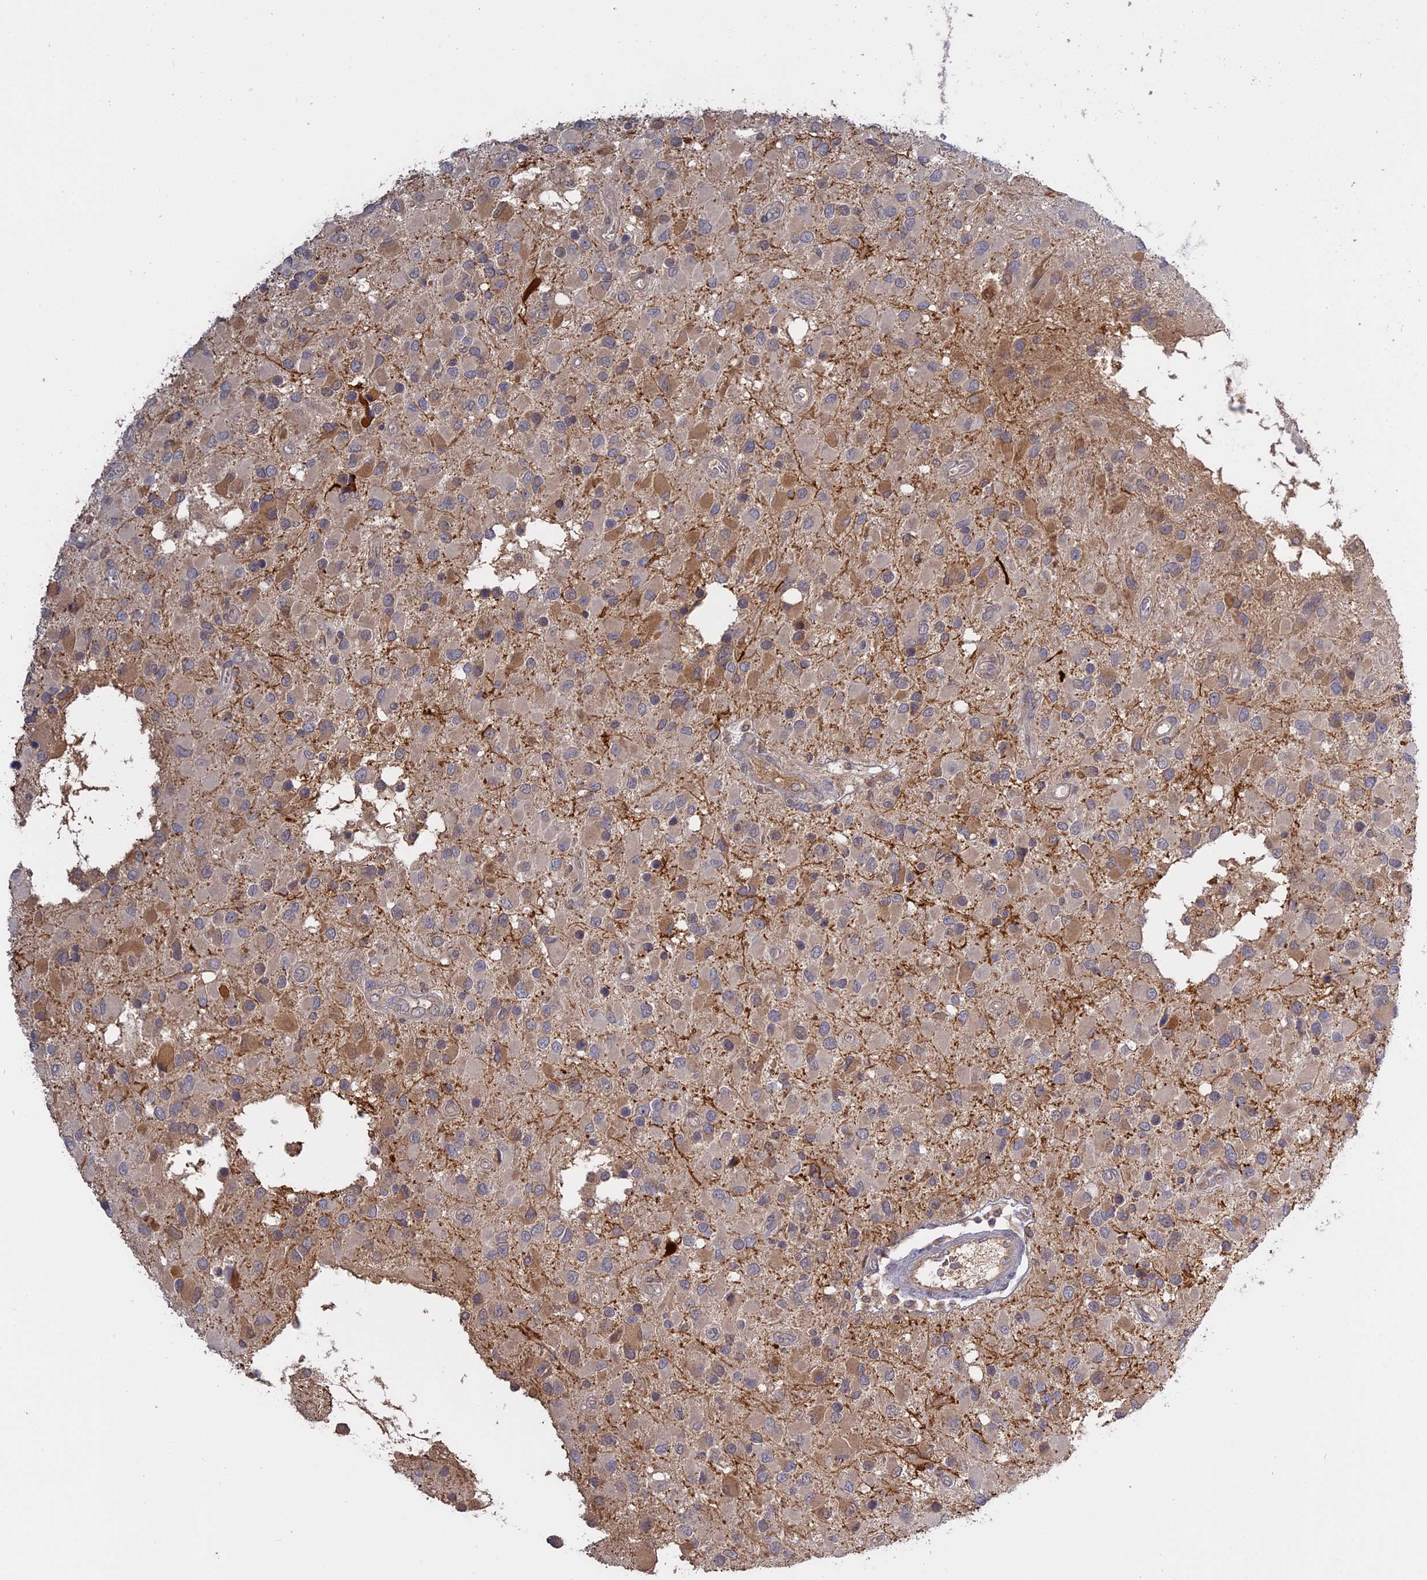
{"staining": {"intensity": "weak", "quantity": "<25%", "location": "cytoplasmic/membranous"}, "tissue": "glioma", "cell_type": "Tumor cells", "image_type": "cancer", "snomed": [{"axis": "morphology", "description": "Glioma, malignant, High grade"}, {"axis": "topography", "description": "Brain"}], "caption": "IHC micrograph of malignant glioma (high-grade) stained for a protein (brown), which shows no staining in tumor cells. (Brightfield microscopy of DAB (3,3'-diaminobenzidine) IHC at high magnification).", "gene": "TMEM208", "patient": {"sex": "male", "age": 53}}